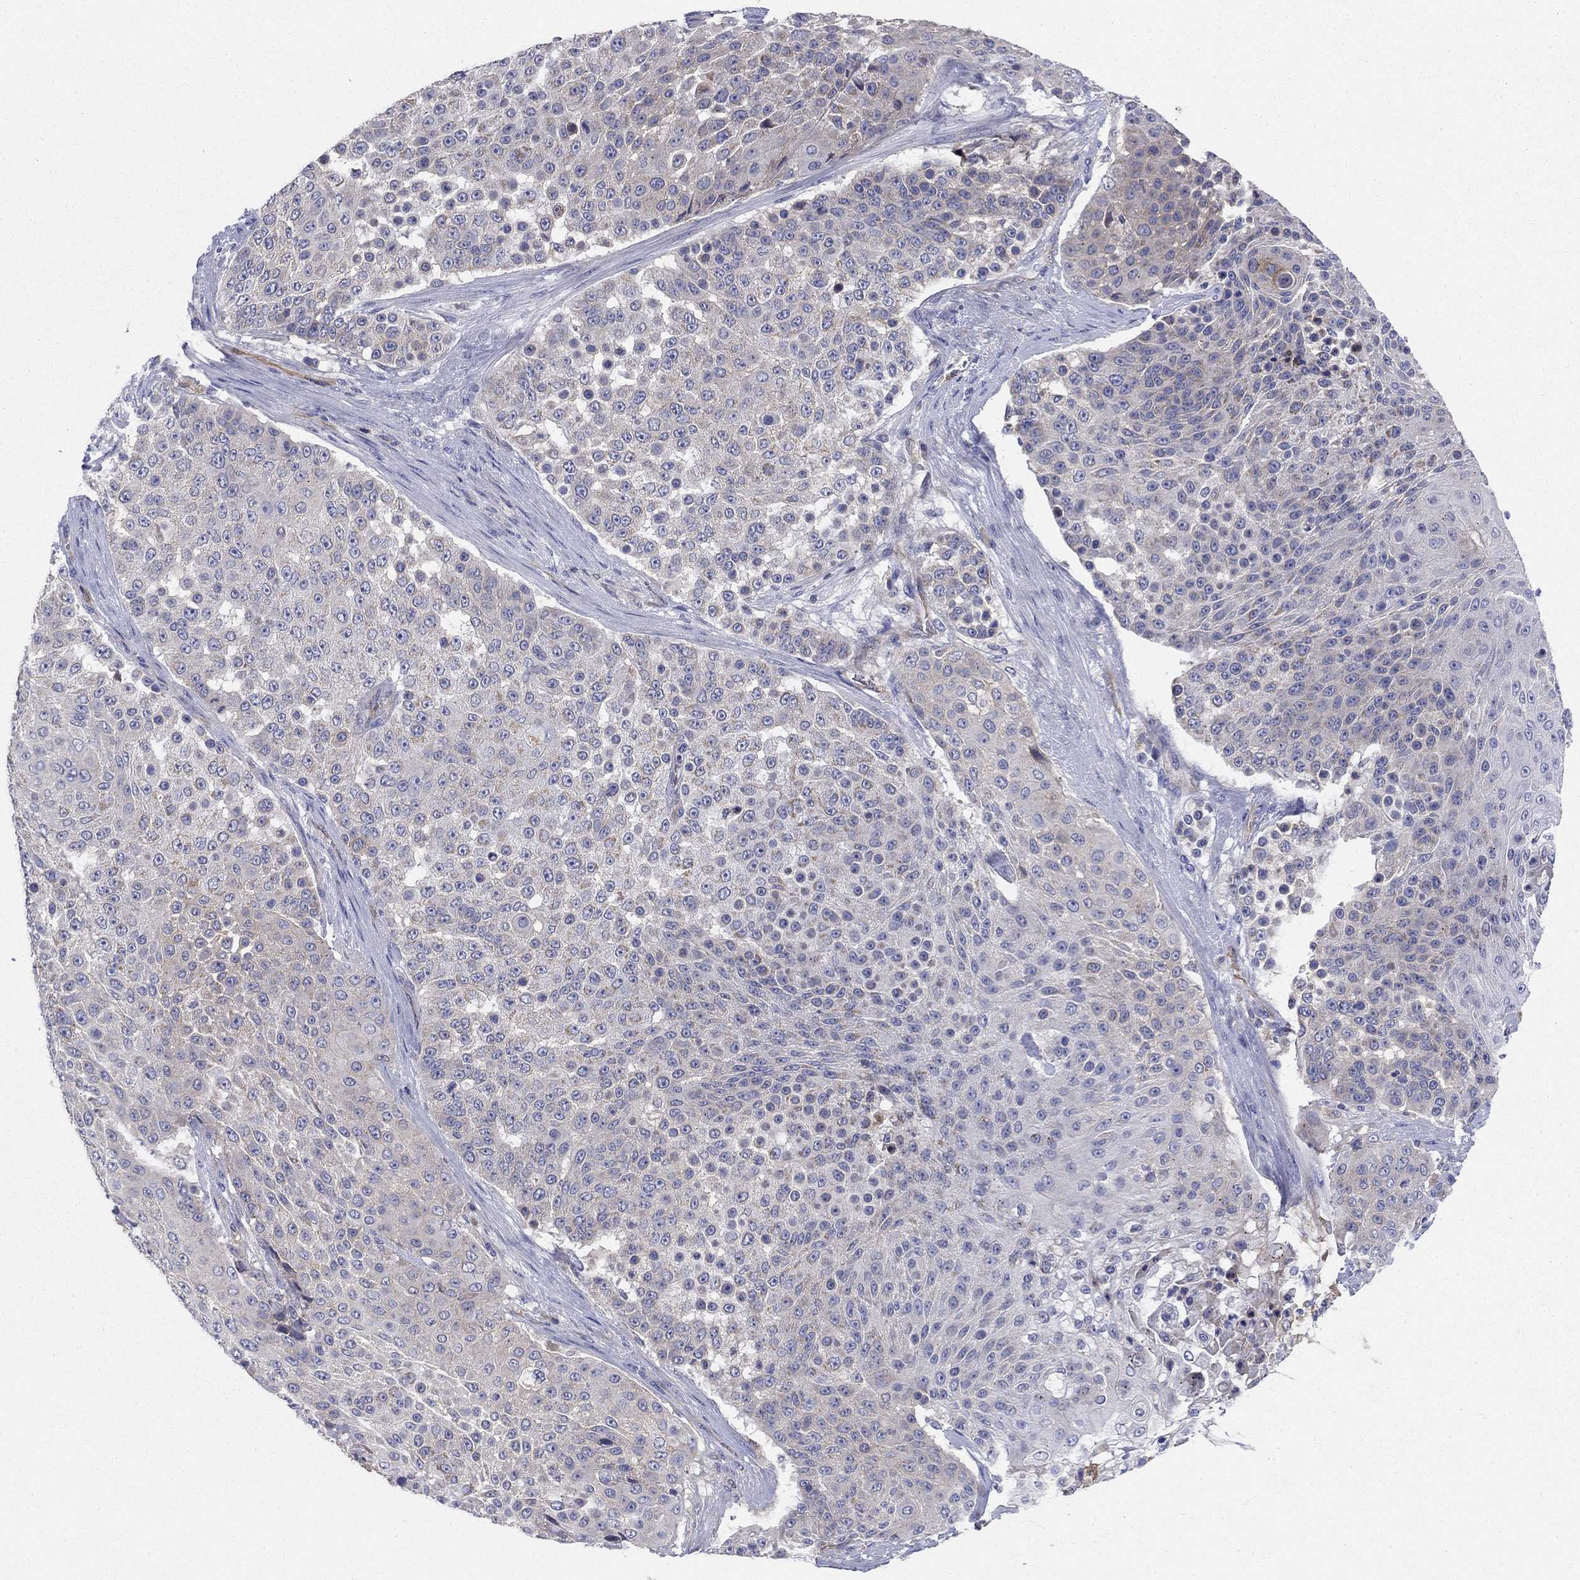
{"staining": {"intensity": "negative", "quantity": "none", "location": "none"}, "tissue": "urothelial cancer", "cell_type": "Tumor cells", "image_type": "cancer", "snomed": [{"axis": "morphology", "description": "Urothelial carcinoma, High grade"}, {"axis": "topography", "description": "Urinary bladder"}], "caption": "Immunohistochemical staining of human urothelial carcinoma (high-grade) shows no significant expression in tumor cells.", "gene": "EMP2", "patient": {"sex": "female", "age": 63}}